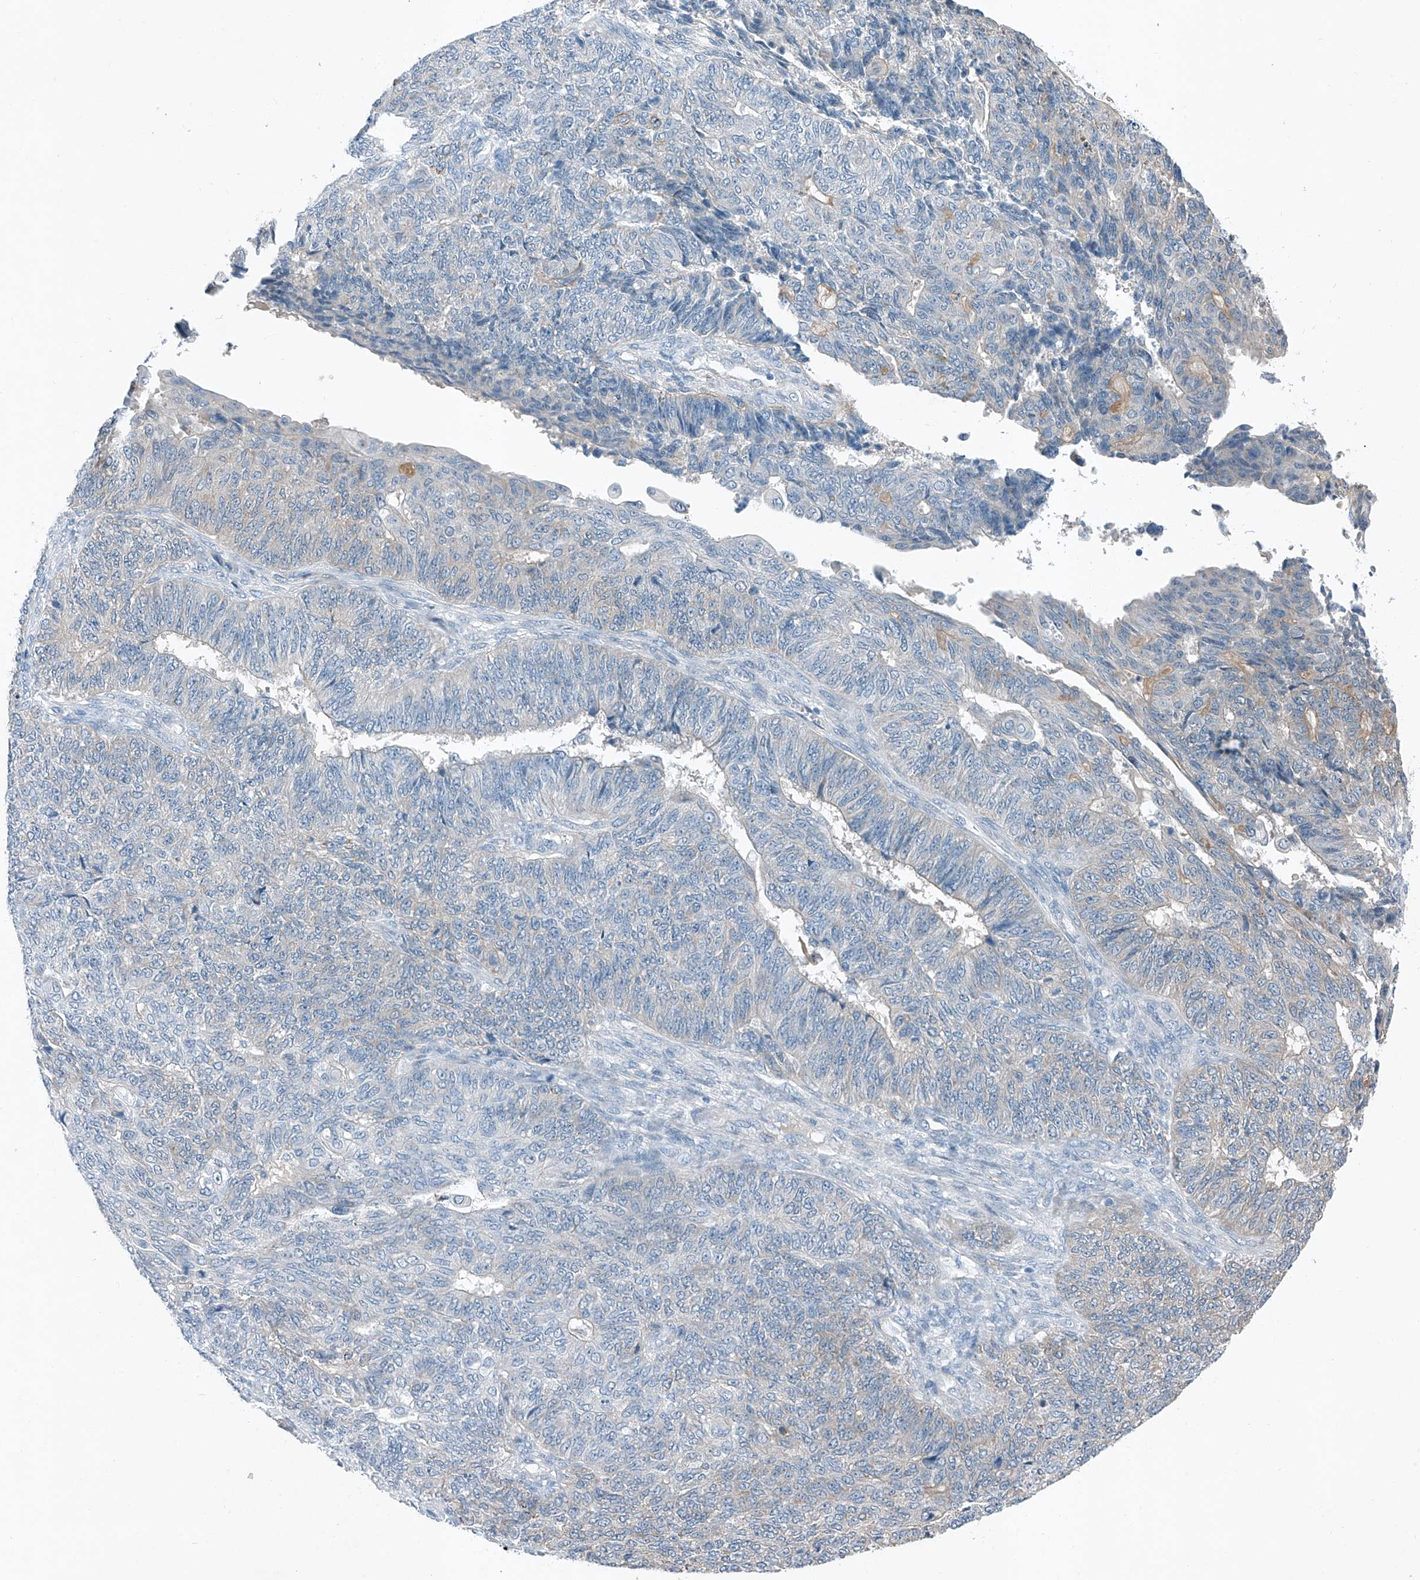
{"staining": {"intensity": "negative", "quantity": "none", "location": "none"}, "tissue": "endometrial cancer", "cell_type": "Tumor cells", "image_type": "cancer", "snomed": [{"axis": "morphology", "description": "Adenocarcinoma, NOS"}, {"axis": "topography", "description": "Endometrium"}], "caption": "Immunohistochemical staining of endometrial adenocarcinoma demonstrates no significant staining in tumor cells.", "gene": "MDGA1", "patient": {"sex": "female", "age": 32}}